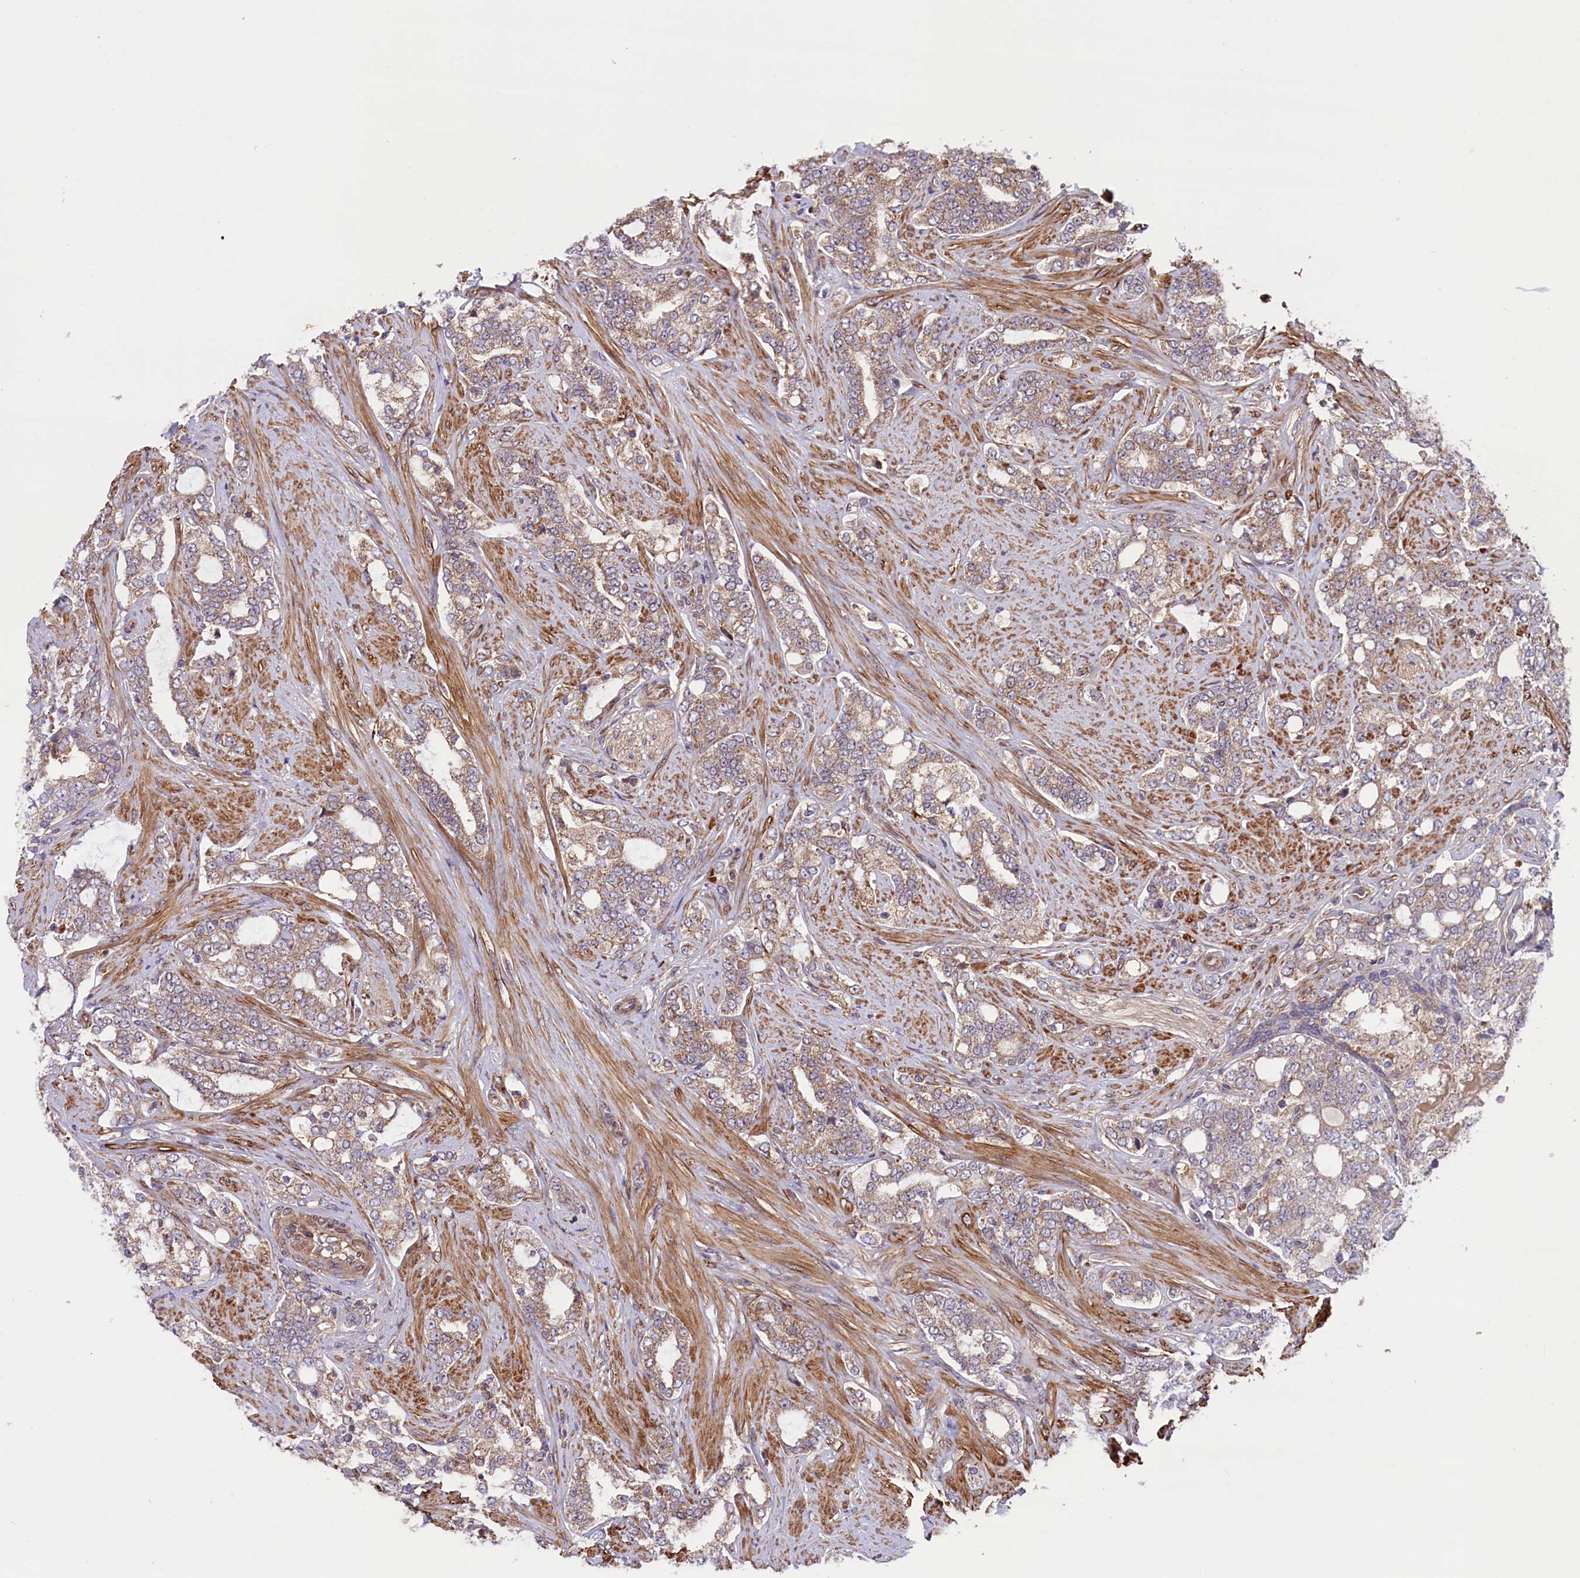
{"staining": {"intensity": "weak", "quantity": ">75%", "location": "cytoplasmic/membranous"}, "tissue": "prostate cancer", "cell_type": "Tumor cells", "image_type": "cancer", "snomed": [{"axis": "morphology", "description": "Adenocarcinoma, High grade"}, {"axis": "topography", "description": "Prostate"}], "caption": "A high-resolution histopathology image shows IHC staining of prostate cancer, which shows weak cytoplasmic/membranous staining in about >75% of tumor cells.", "gene": "HDAC5", "patient": {"sex": "male", "age": 64}}